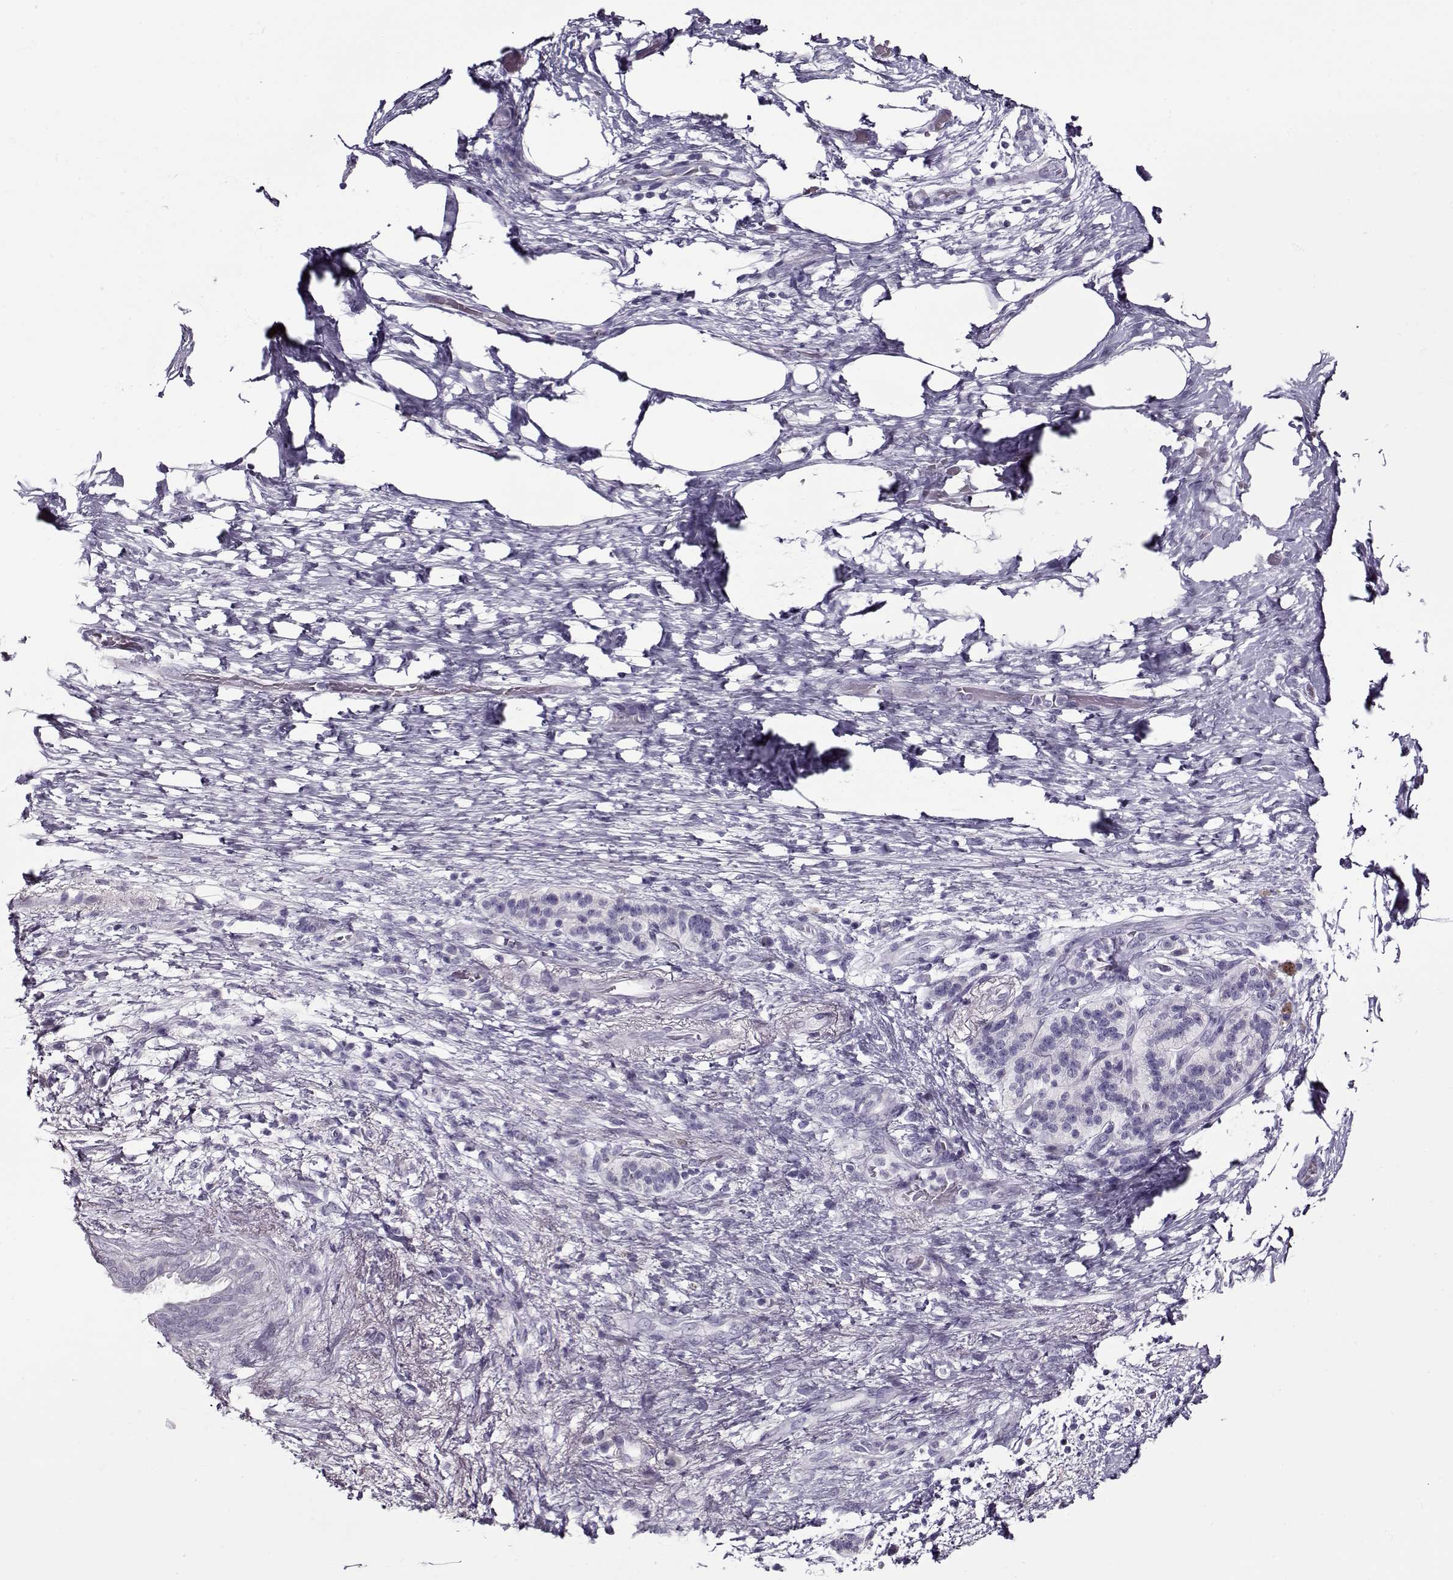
{"staining": {"intensity": "negative", "quantity": "none", "location": "none"}, "tissue": "pancreatic cancer", "cell_type": "Tumor cells", "image_type": "cancer", "snomed": [{"axis": "morphology", "description": "Adenocarcinoma, NOS"}, {"axis": "topography", "description": "Pancreas"}], "caption": "Immunohistochemical staining of human pancreatic adenocarcinoma displays no significant staining in tumor cells.", "gene": "GAGE2A", "patient": {"sex": "female", "age": 72}}